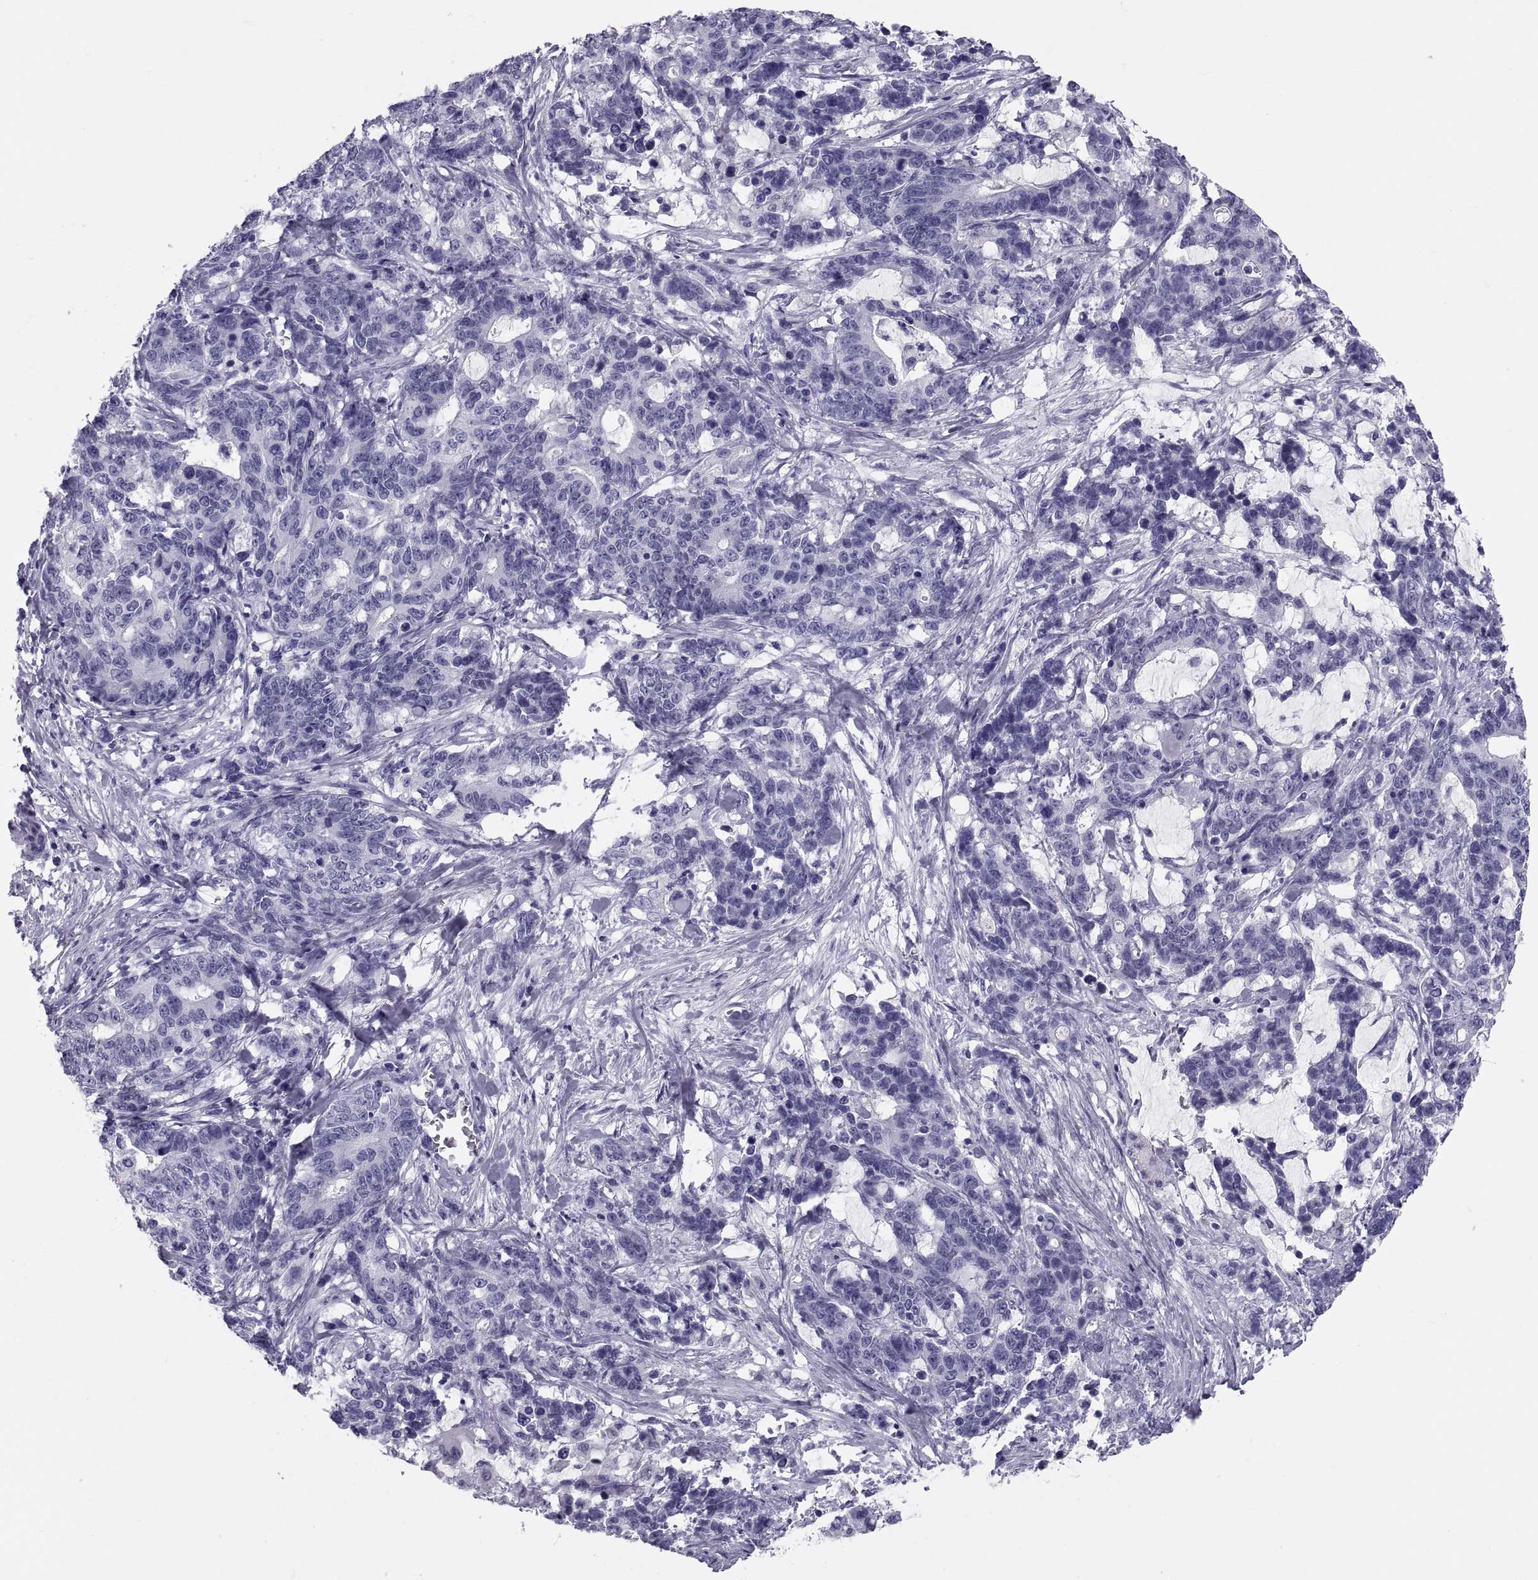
{"staining": {"intensity": "negative", "quantity": "none", "location": "none"}, "tissue": "stomach cancer", "cell_type": "Tumor cells", "image_type": "cancer", "snomed": [{"axis": "morphology", "description": "Normal tissue, NOS"}, {"axis": "morphology", "description": "Adenocarcinoma, NOS"}, {"axis": "topography", "description": "Stomach"}], "caption": "Immunohistochemical staining of stomach adenocarcinoma exhibits no significant expression in tumor cells. (DAB immunohistochemistry visualized using brightfield microscopy, high magnification).", "gene": "DEFB129", "patient": {"sex": "female", "age": 64}}